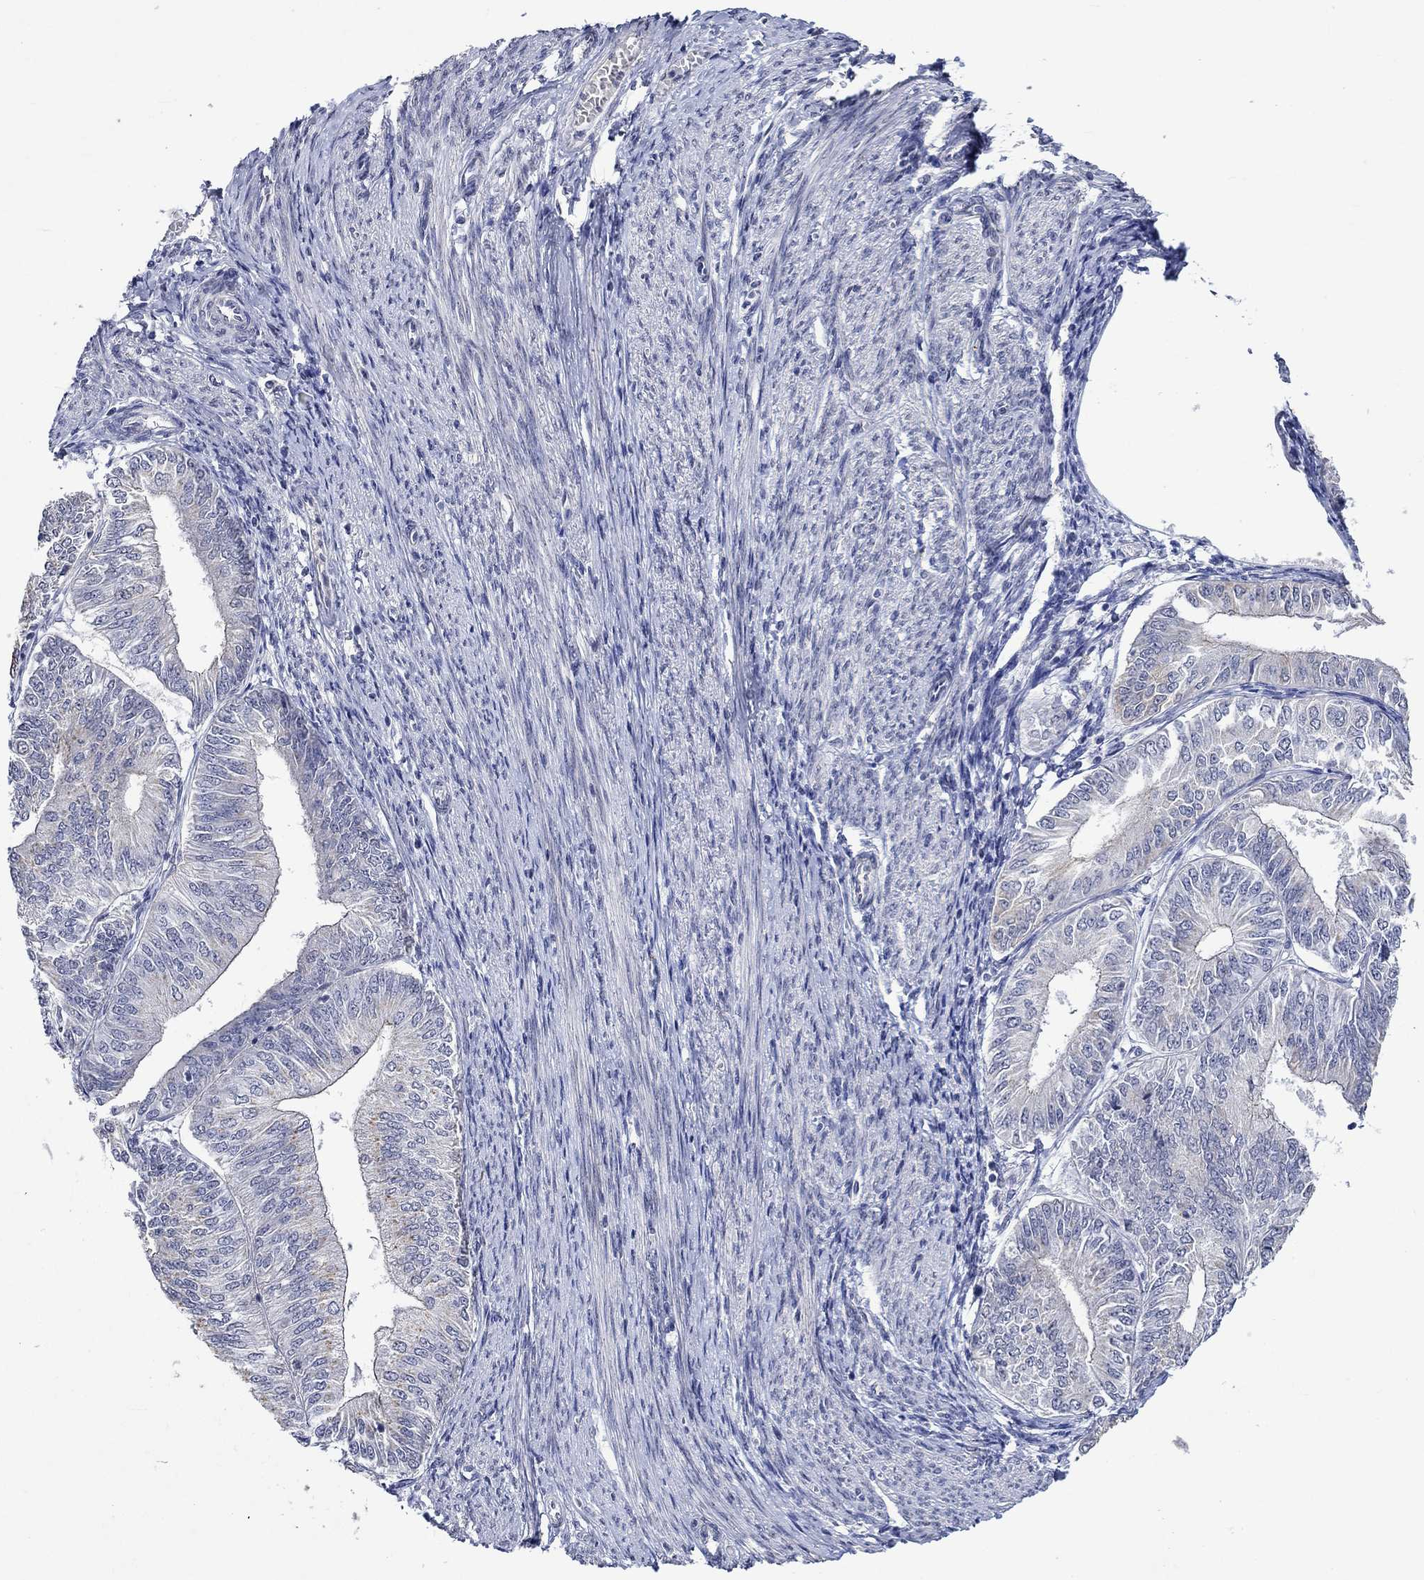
{"staining": {"intensity": "moderate", "quantity": "<25%", "location": "cytoplasmic/membranous"}, "tissue": "endometrial cancer", "cell_type": "Tumor cells", "image_type": "cancer", "snomed": [{"axis": "morphology", "description": "Adenocarcinoma, NOS"}, {"axis": "topography", "description": "Endometrium"}], "caption": "Immunohistochemistry (DAB (3,3'-diaminobenzidine)) staining of endometrial adenocarcinoma demonstrates moderate cytoplasmic/membranous protein staining in approximately <25% of tumor cells.", "gene": "DDX3Y", "patient": {"sex": "female", "age": 58}}